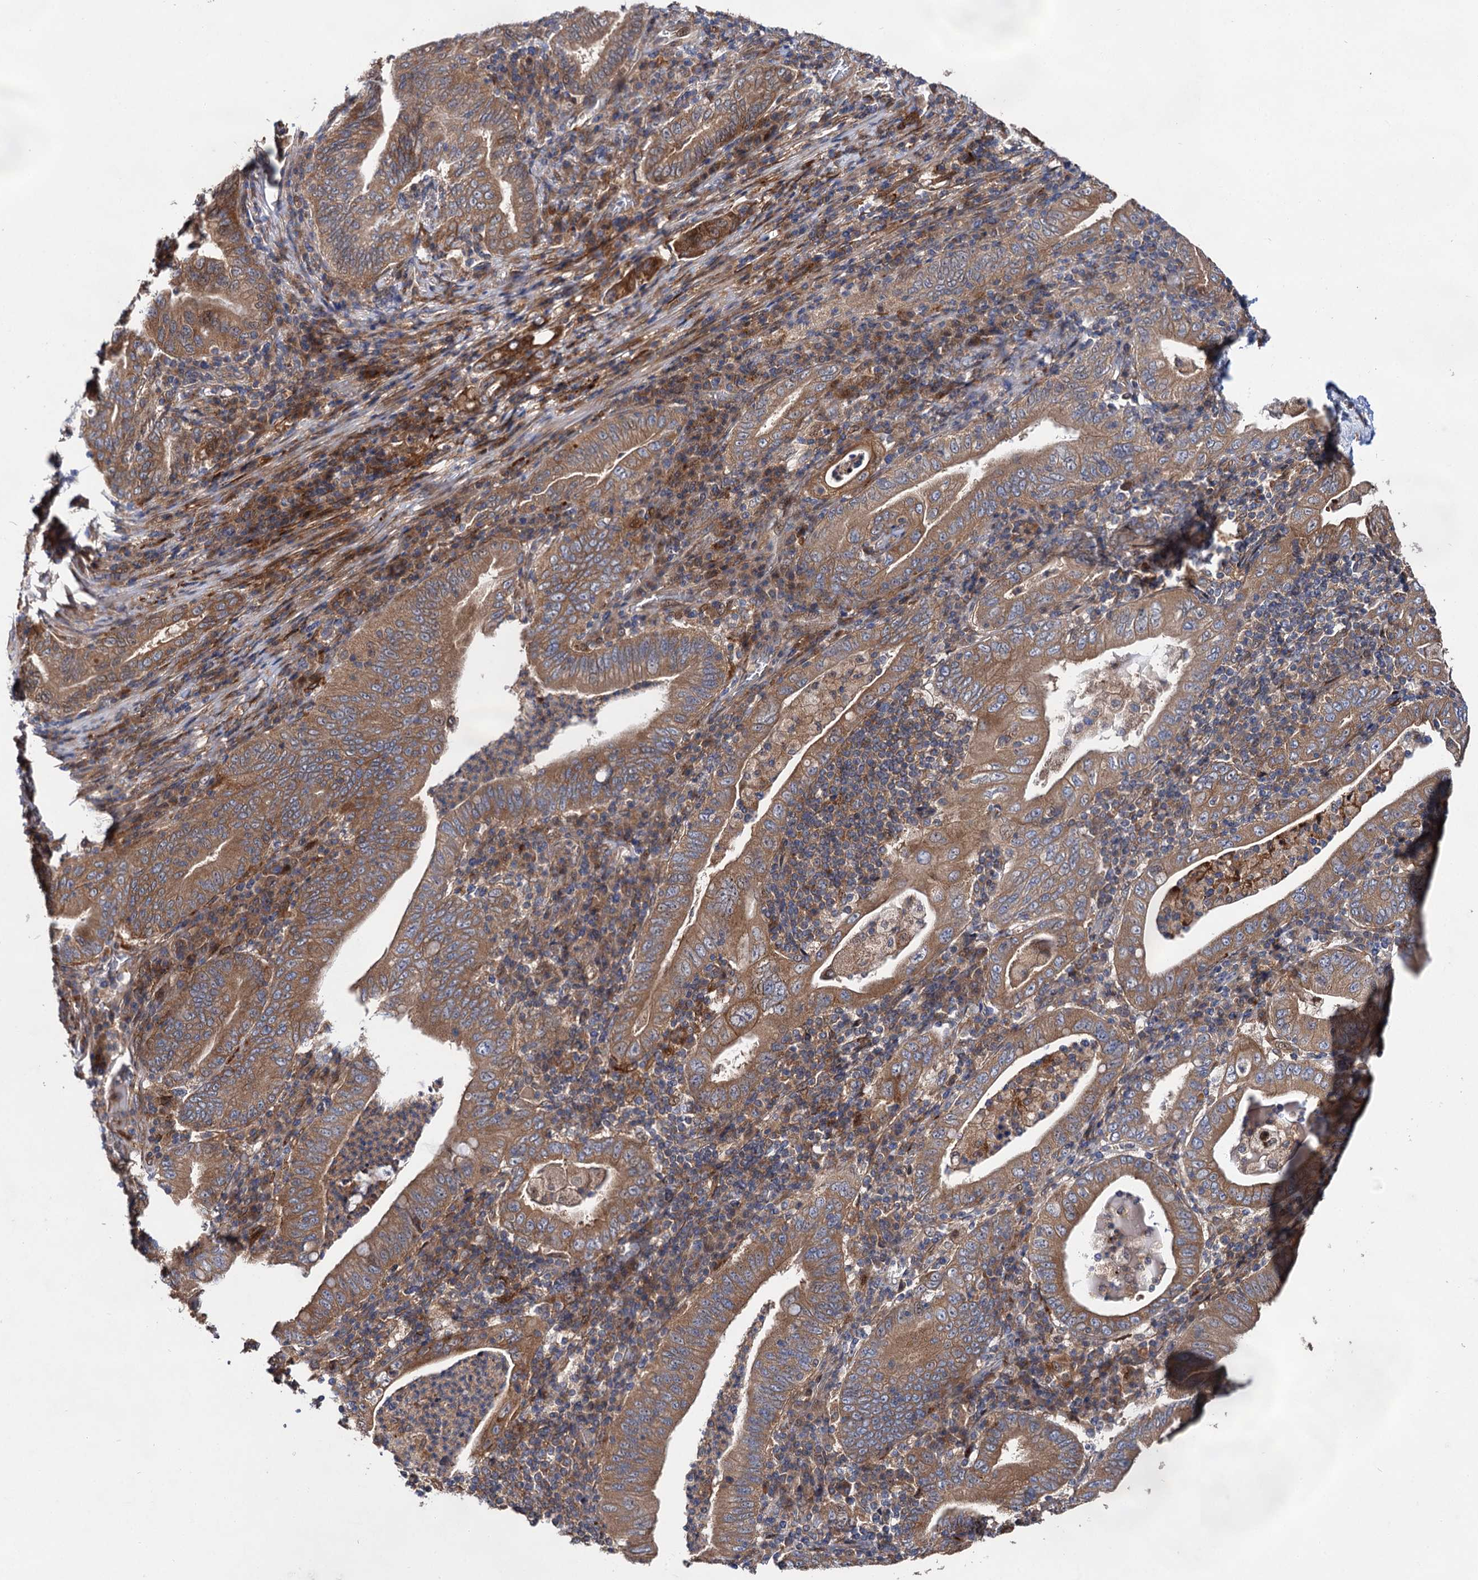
{"staining": {"intensity": "moderate", "quantity": ">75%", "location": "cytoplasmic/membranous"}, "tissue": "stomach cancer", "cell_type": "Tumor cells", "image_type": "cancer", "snomed": [{"axis": "morphology", "description": "Normal tissue, NOS"}, {"axis": "morphology", "description": "Adenocarcinoma, NOS"}, {"axis": "topography", "description": "Esophagus"}, {"axis": "topography", "description": "Stomach, upper"}, {"axis": "topography", "description": "Peripheral nerve tissue"}], "caption": "Immunohistochemical staining of human stomach cancer shows moderate cytoplasmic/membranous protein expression in approximately >75% of tumor cells.", "gene": "NAA25", "patient": {"sex": "male", "age": 62}}